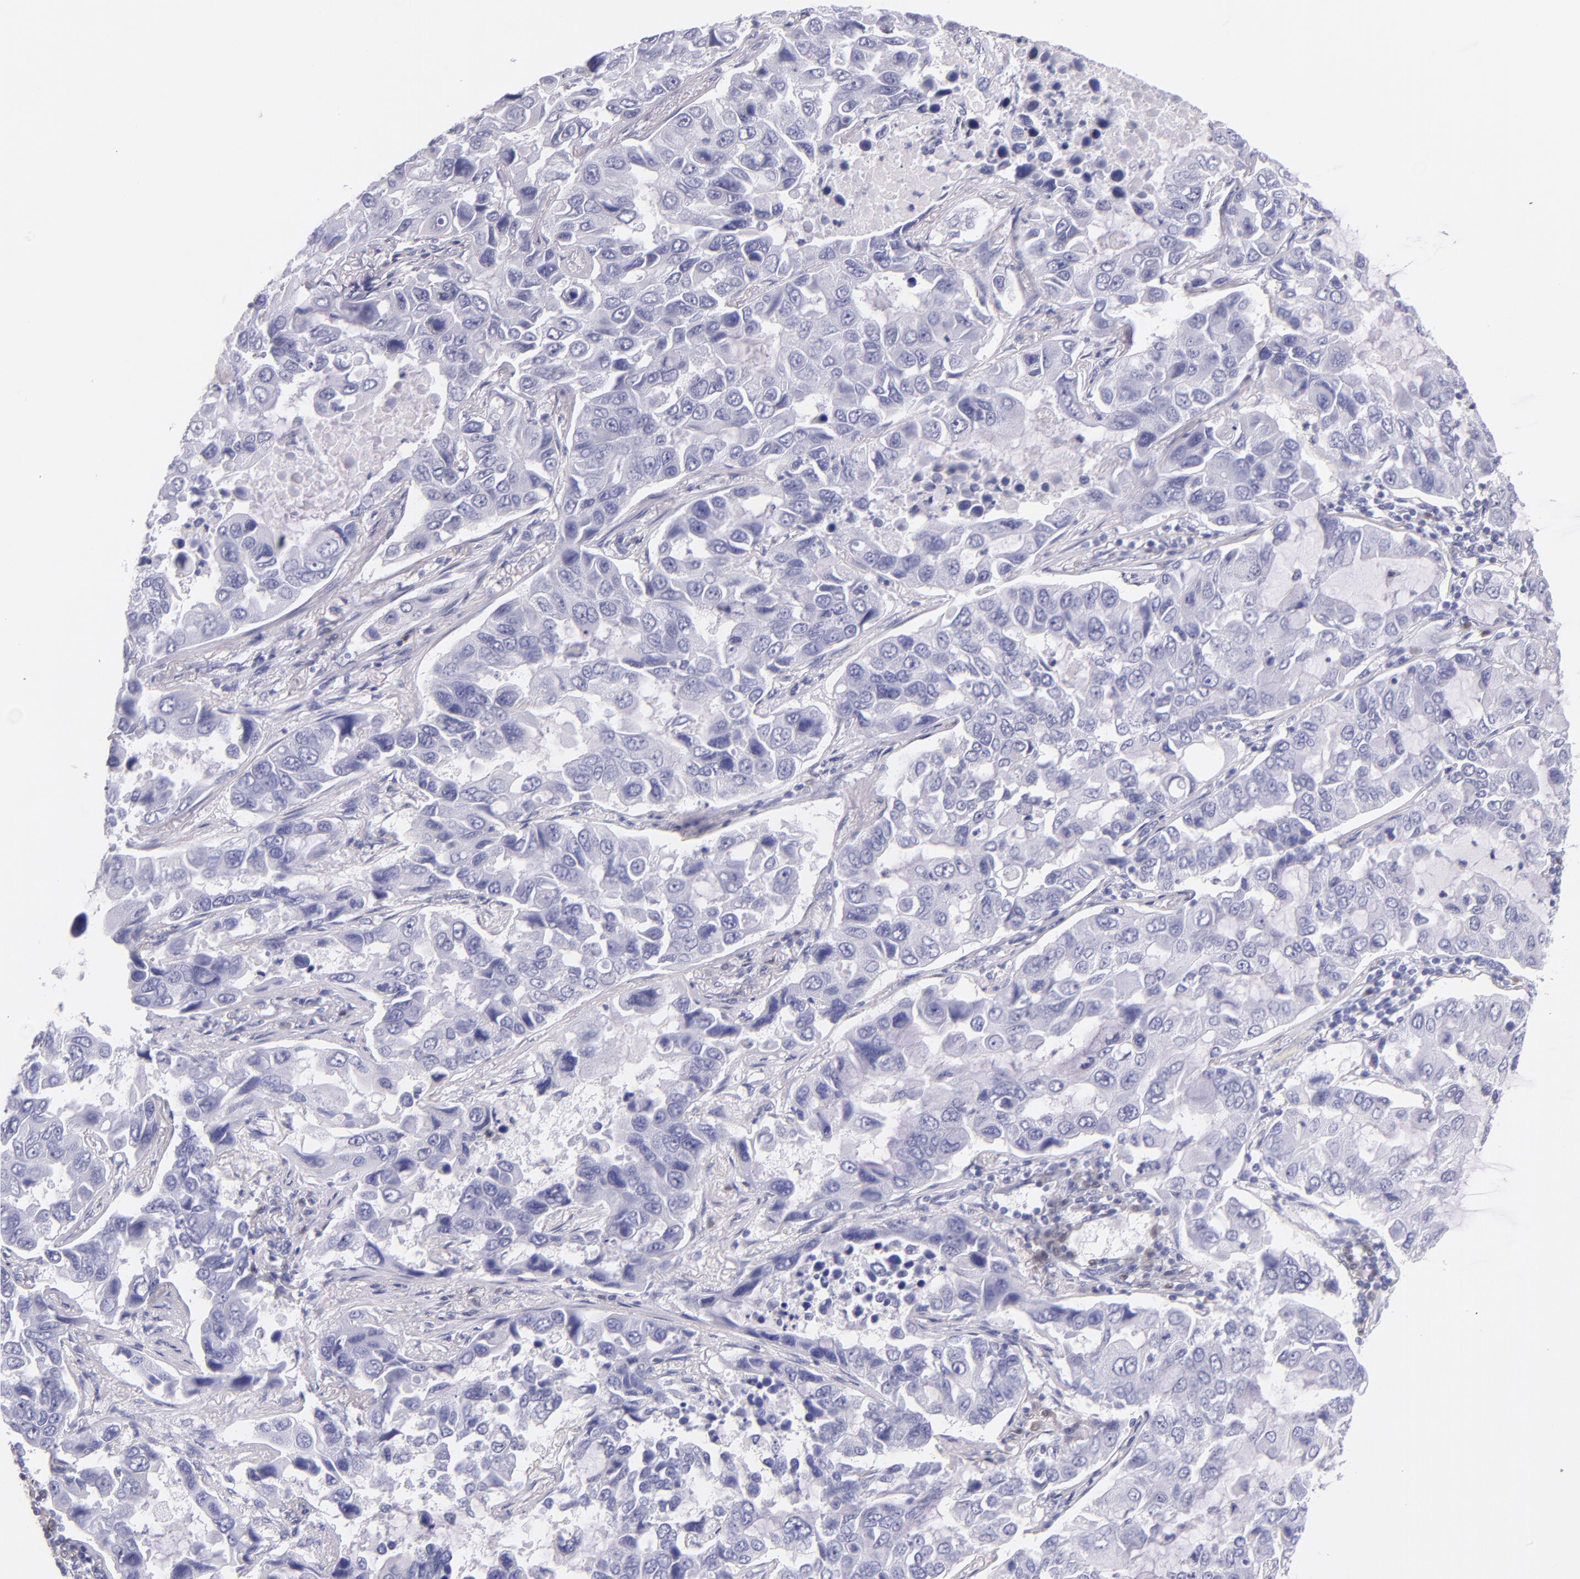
{"staining": {"intensity": "negative", "quantity": "none", "location": "none"}, "tissue": "lung cancer", "cell_type": "Tumor cells", "image_type": "cancer", "snomed": [{"axis": "morphology", "description": "Adenocarcinoma, NOS"}, {"axis": "topography", "description": "Lung"}], "caption": "This is a histopathology image of IHC staining of lung cancer, which shows no positivity in tumor cells.", "gene": "IRF4", "patient": {"sex": "male", "age": 64}}